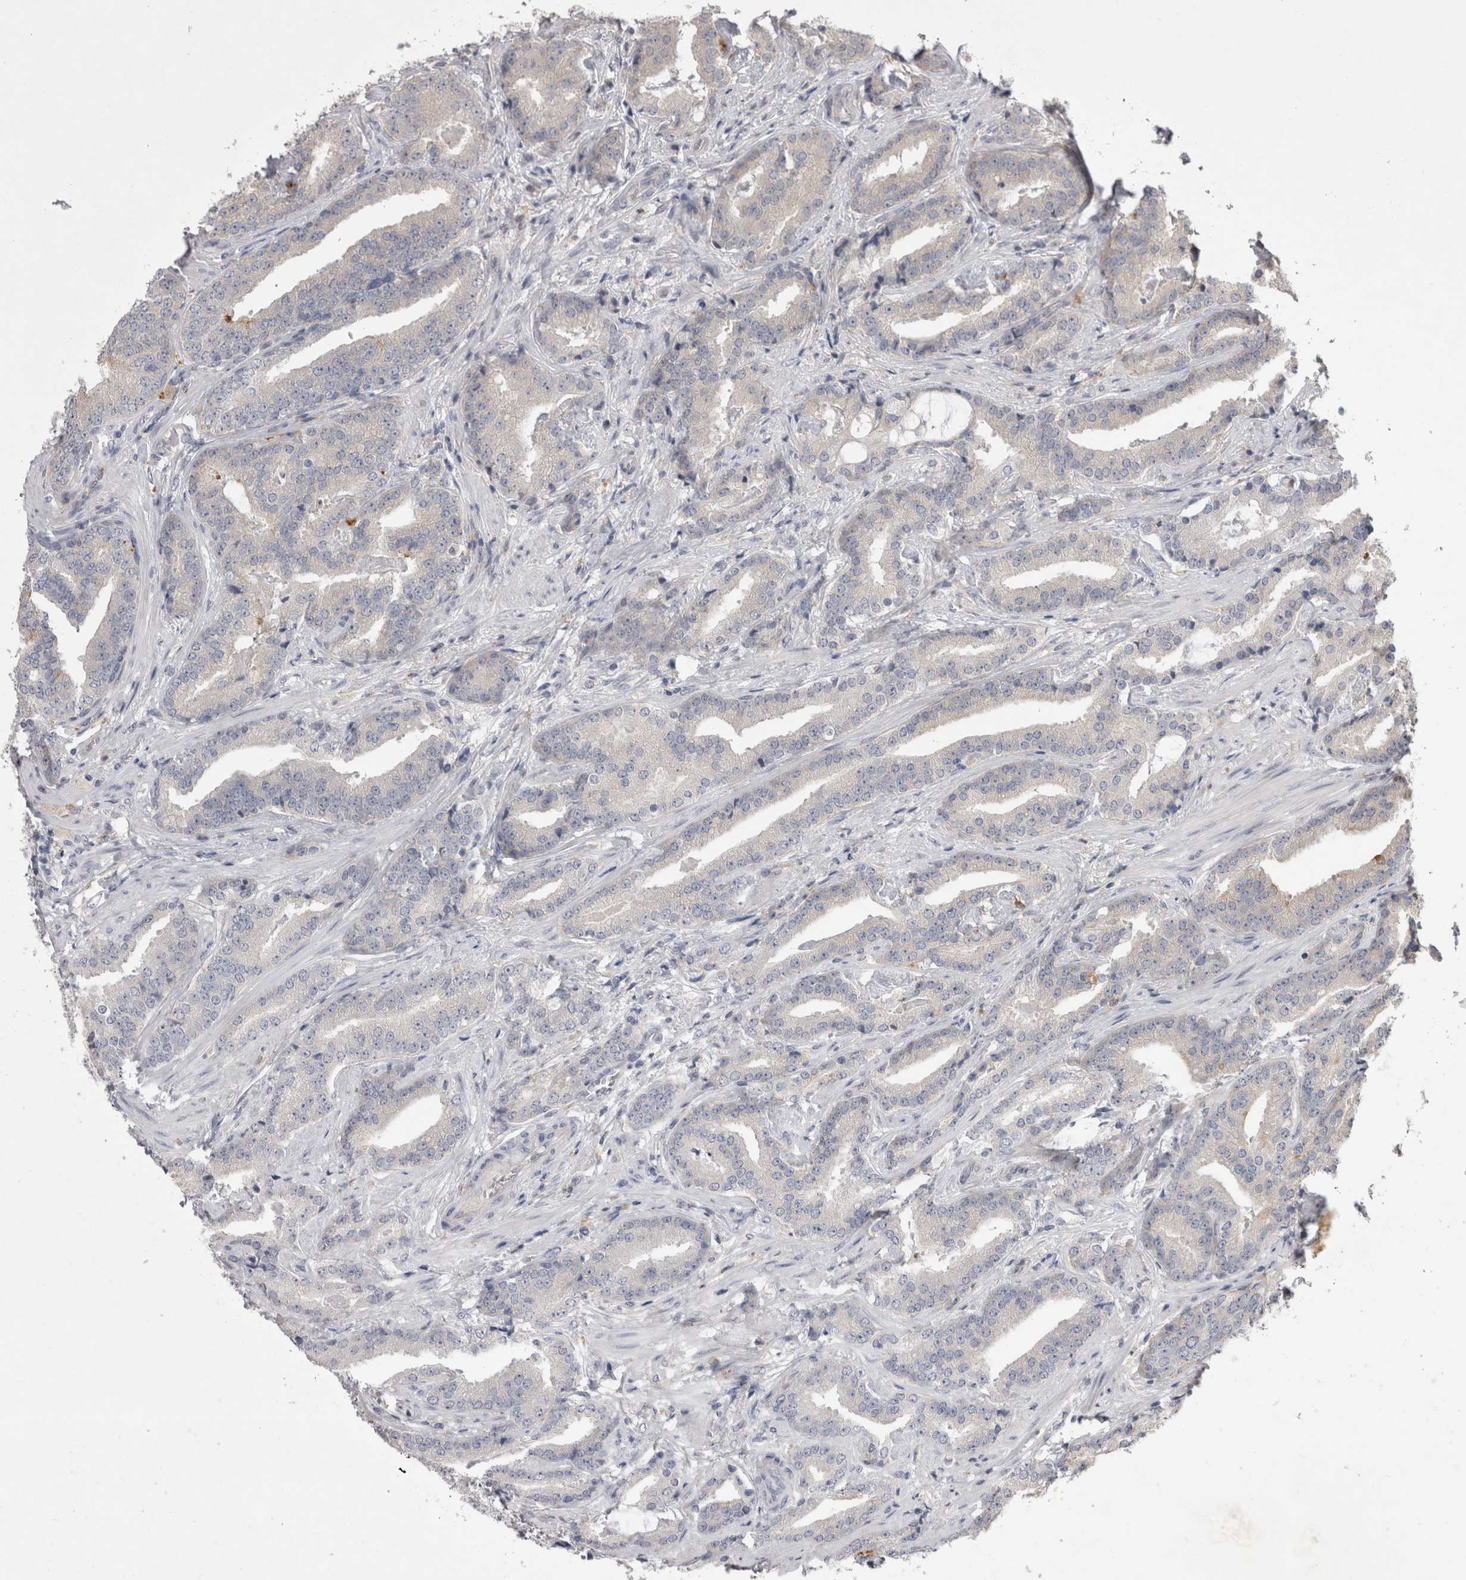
{"staining": {"intensity": "negative", "quantity": "none", "location": "none"}, "tissue": "prostate cancer", "cell_type": "Tumor cells", "image_type": "cancer", "snomed": [{"axis": "morphology", "description": "Adenocarcinoma, Low grade"}, {"axis": "topography", "description": "Prostate"}], "caption": "This is a photomicrograph of IHC staining of prostate cancer, which shows no staining in tumor cells.", "gene": "CTBS", "patient": {"sex": "male", "age": 67}}